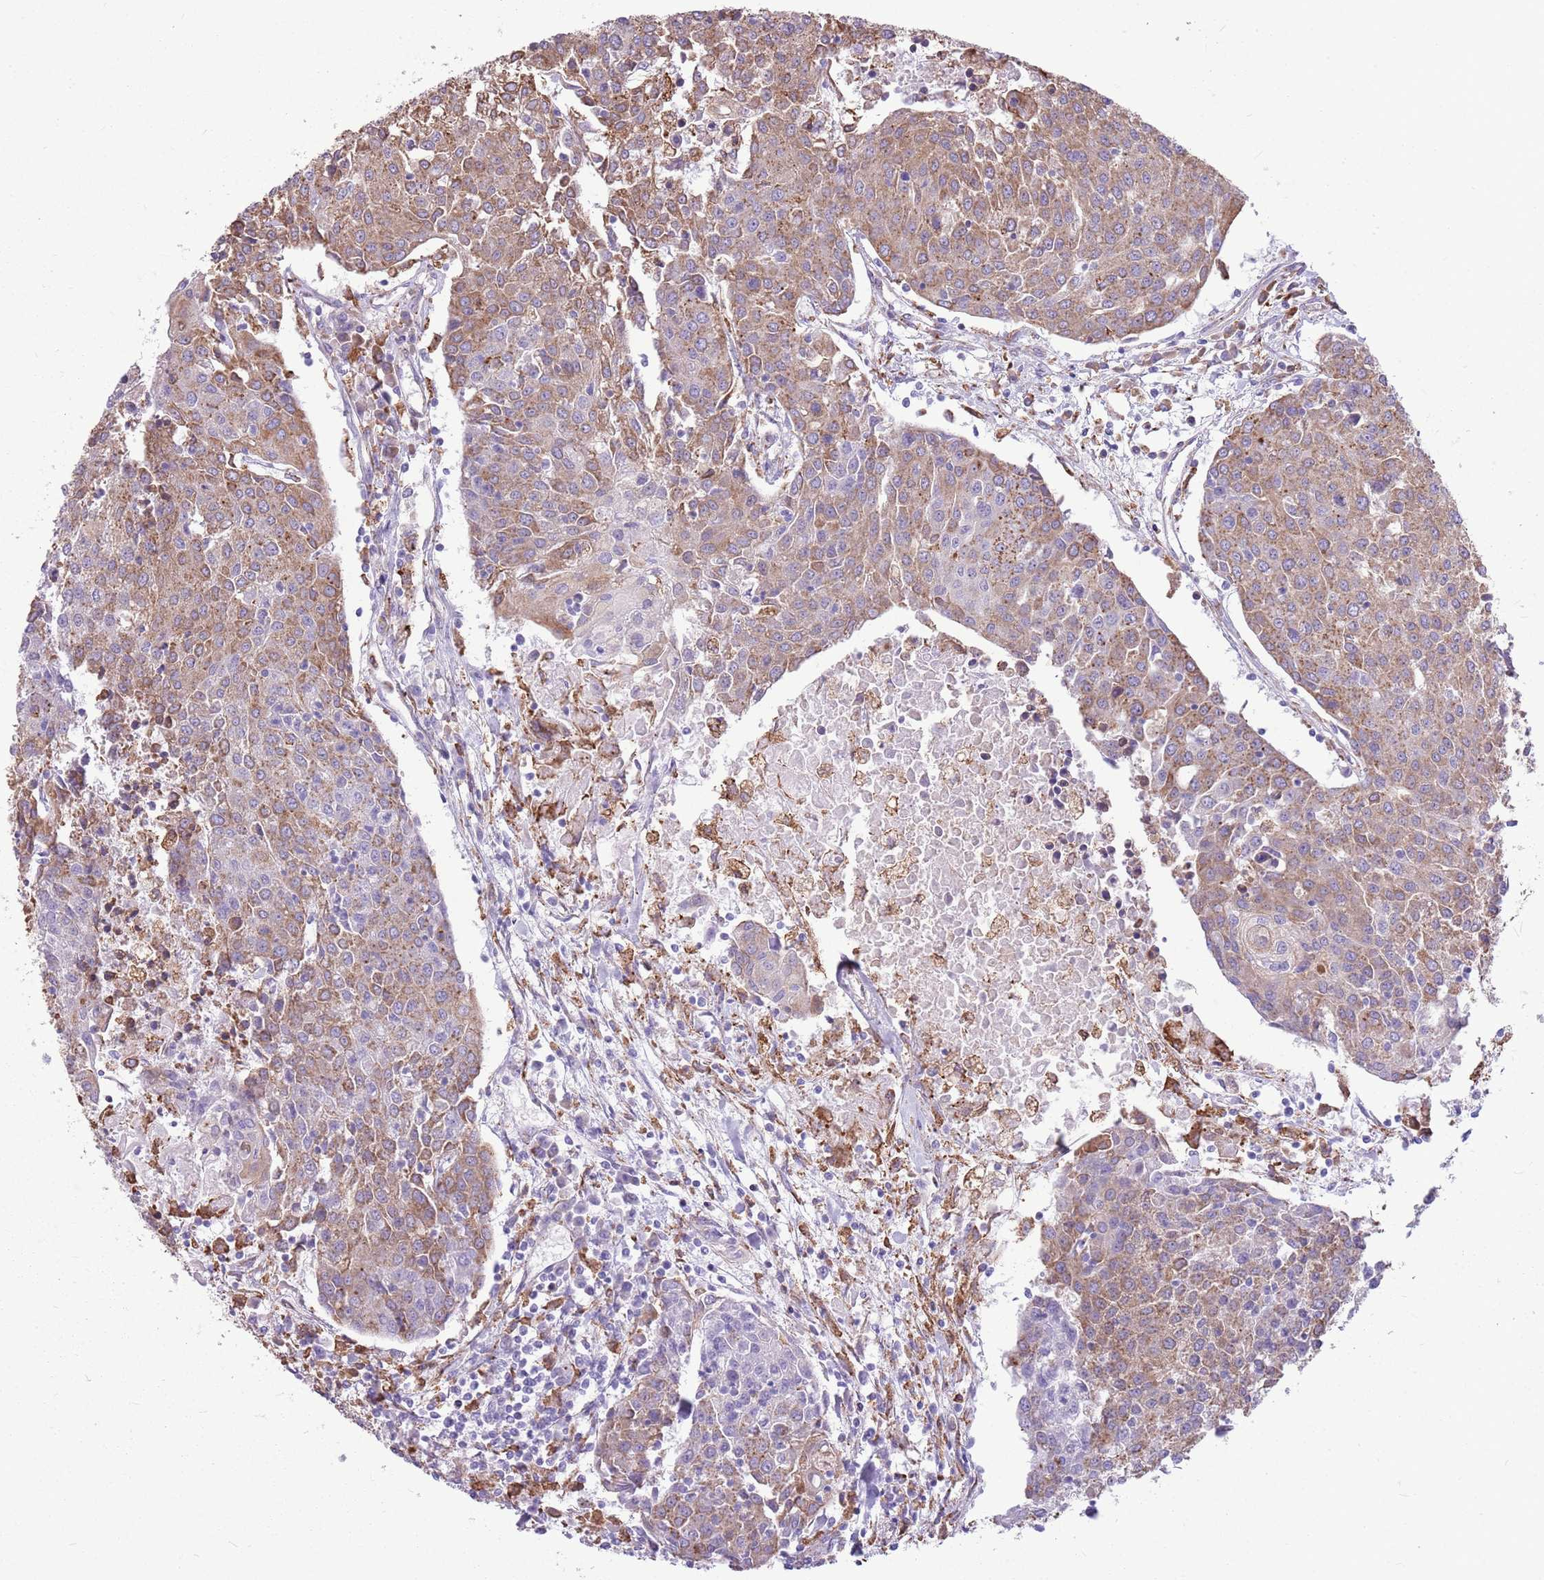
{"staining": {"intensity": "weak", "quantity": ">75%", "location": "cytoplasmic/membranous"}, "tissue": "urothelial cancer", "cell_type": "Tumor cells", "image_type": "cancer", "snomed": [{"axis": "morphology", "description": "Urothelial carcinoma, High grade"}, {"axis": "topography", "description": "Urinary bladder"}], "caption": "Urothelial cancer was stained to show a protein in brown. There is low levels of weak cytoplasmic/membranous expression in approximately >75% of tumor cells.", "gene": "KCTD19", "patient": {"sex": "female", "age": 85}}